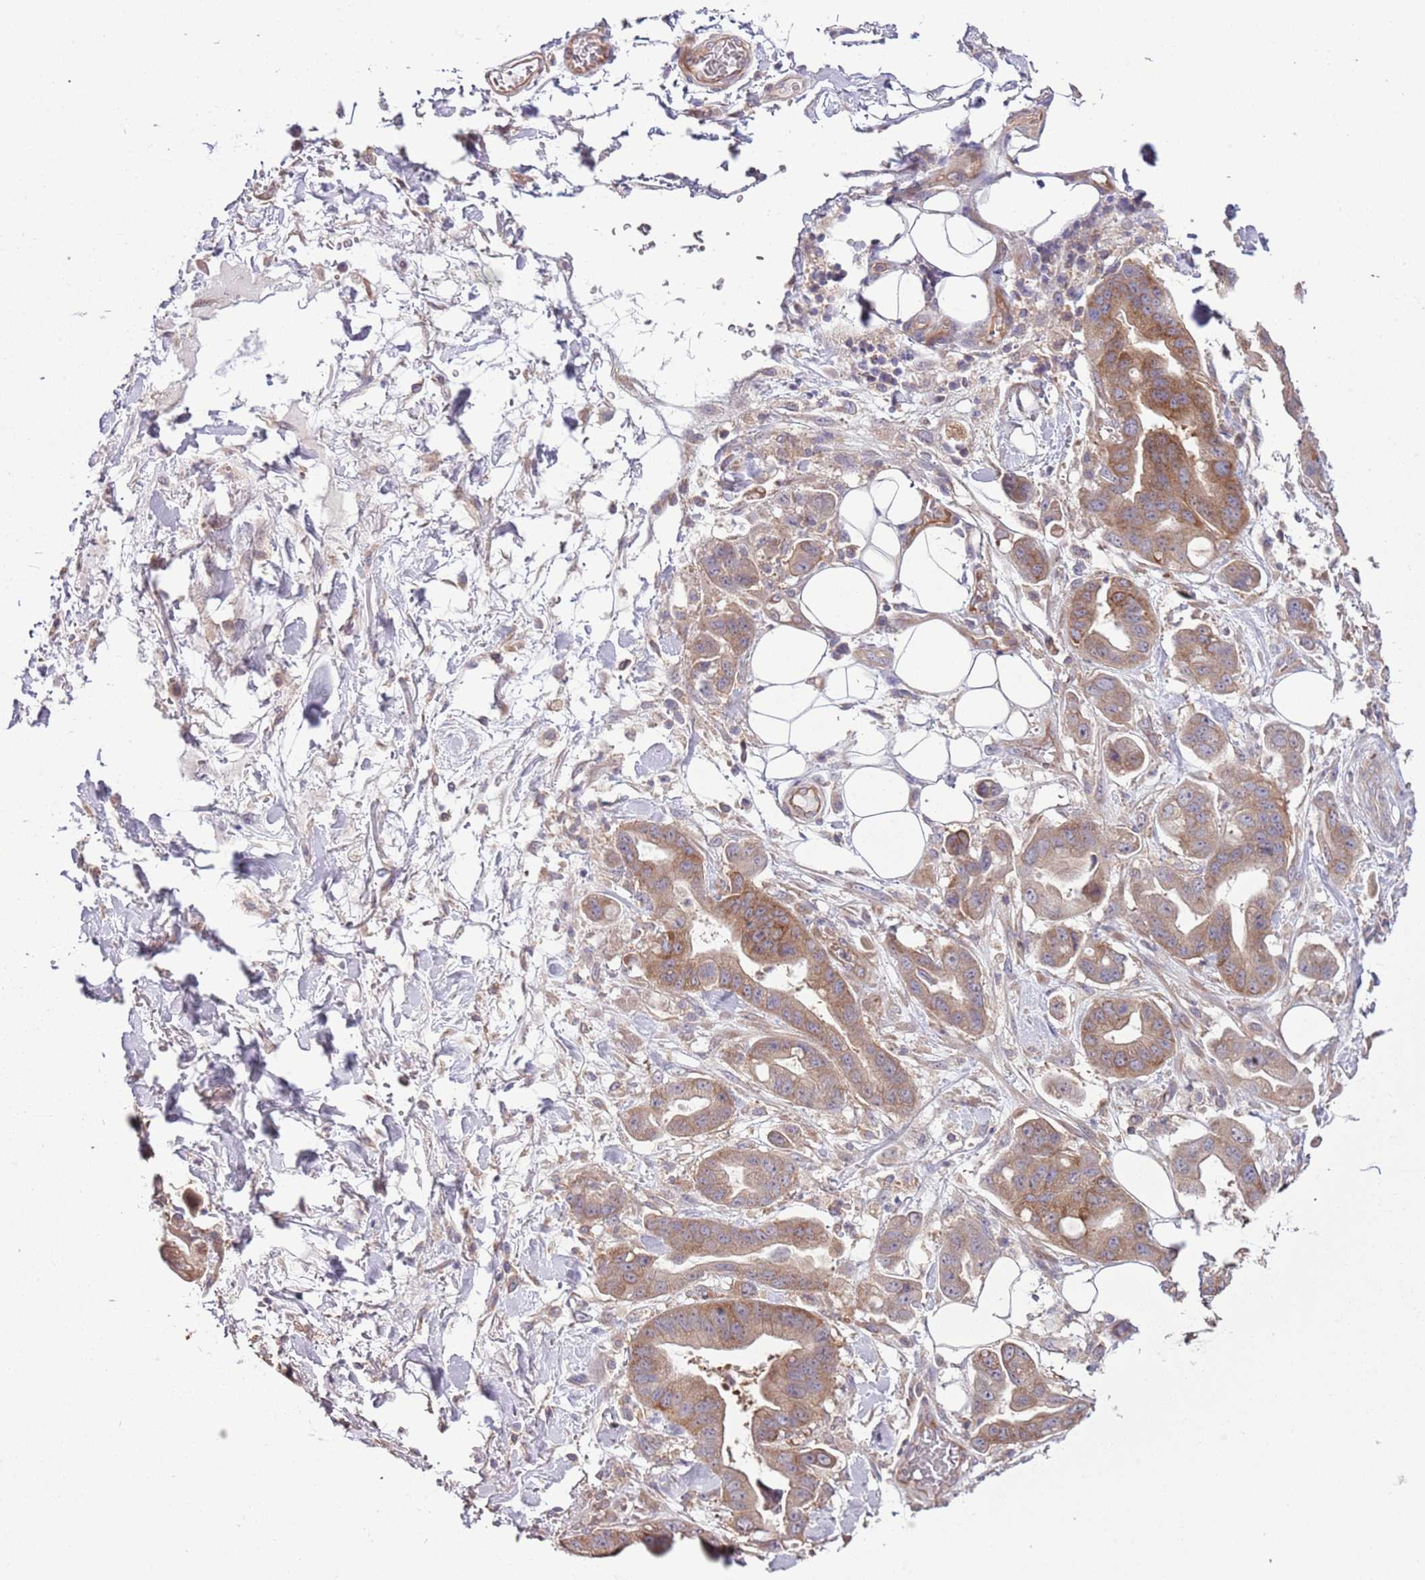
{"staining": {"intensity": "moderate", "quantity": "25%-75%", "location": "cytoplasmic/membranous"}, "tissue": "stomach cancer", "cell_type": "Tumor cells", "image_type": "cancer", "snomed": [{"axis": "morphology", "description": "Adenocarcinoma, NOS"}, {"axis": "topography", "description": "Stomach"}], "caption": "Adenocarcinoma (stomach) stained for a protein (brown) shows moderate cytoplasmic/membranous positive staining in approximately 25%-75% of tumor cells.", "gene": "LPIN2", "patient": {"sex": "male", "age": 62}}